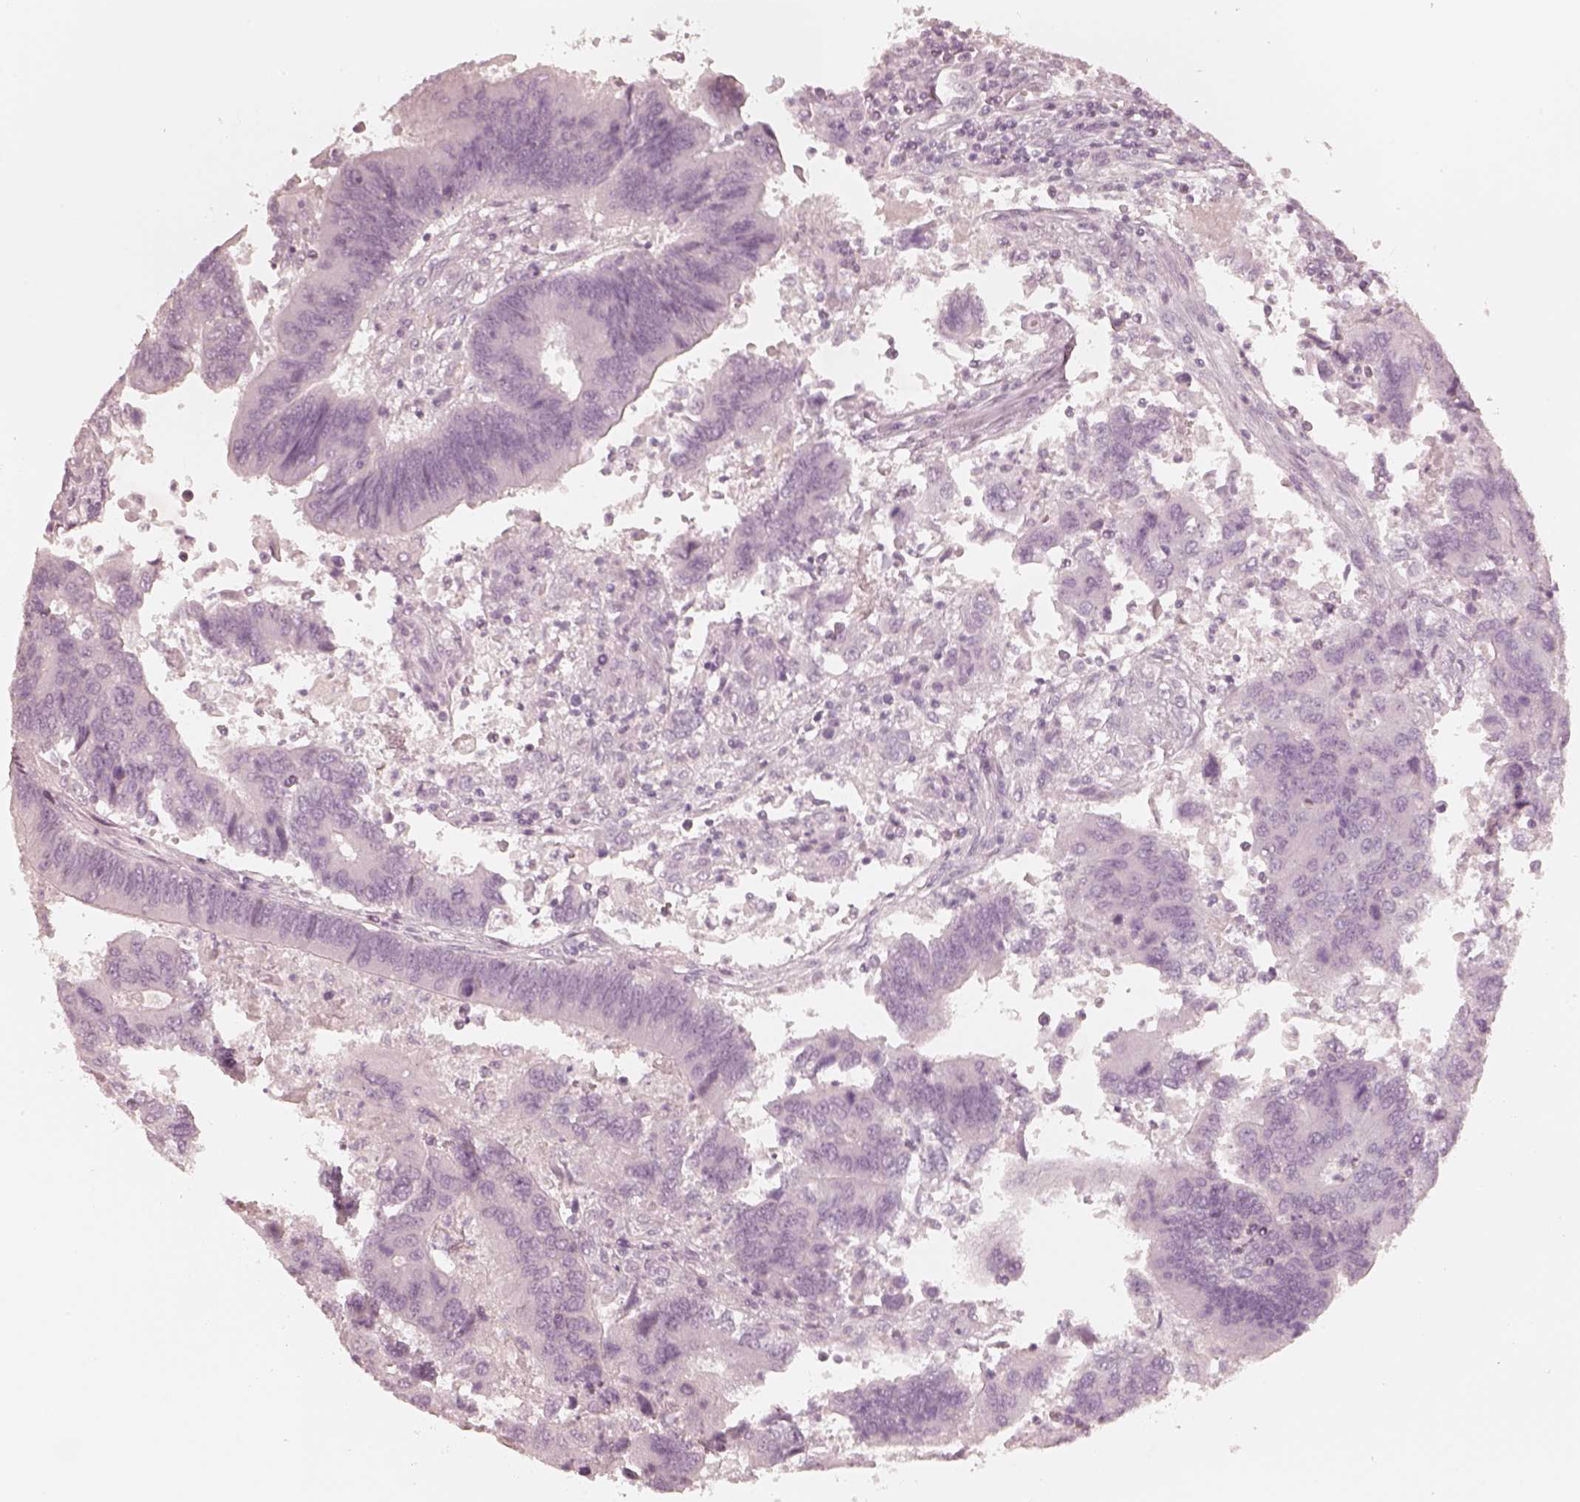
{"staining": {"intensity": "negative", "quantity": "none", "location": "none"}, "tissue": "colorectal cancer", "cell_type": "Tumor cells", "image_type": "cancer", "snomed": [{"axis": "morphology", "description": "Adenocarcinoma, NOS"}, {"axis": "topography", "description": "Colon"}], "caption": "Immunohistochemistry of colorectal cancer demonstrates no staining in tumor cells.", "gene": "KRT82", "patient": {"sex": "female", "age": 67}}